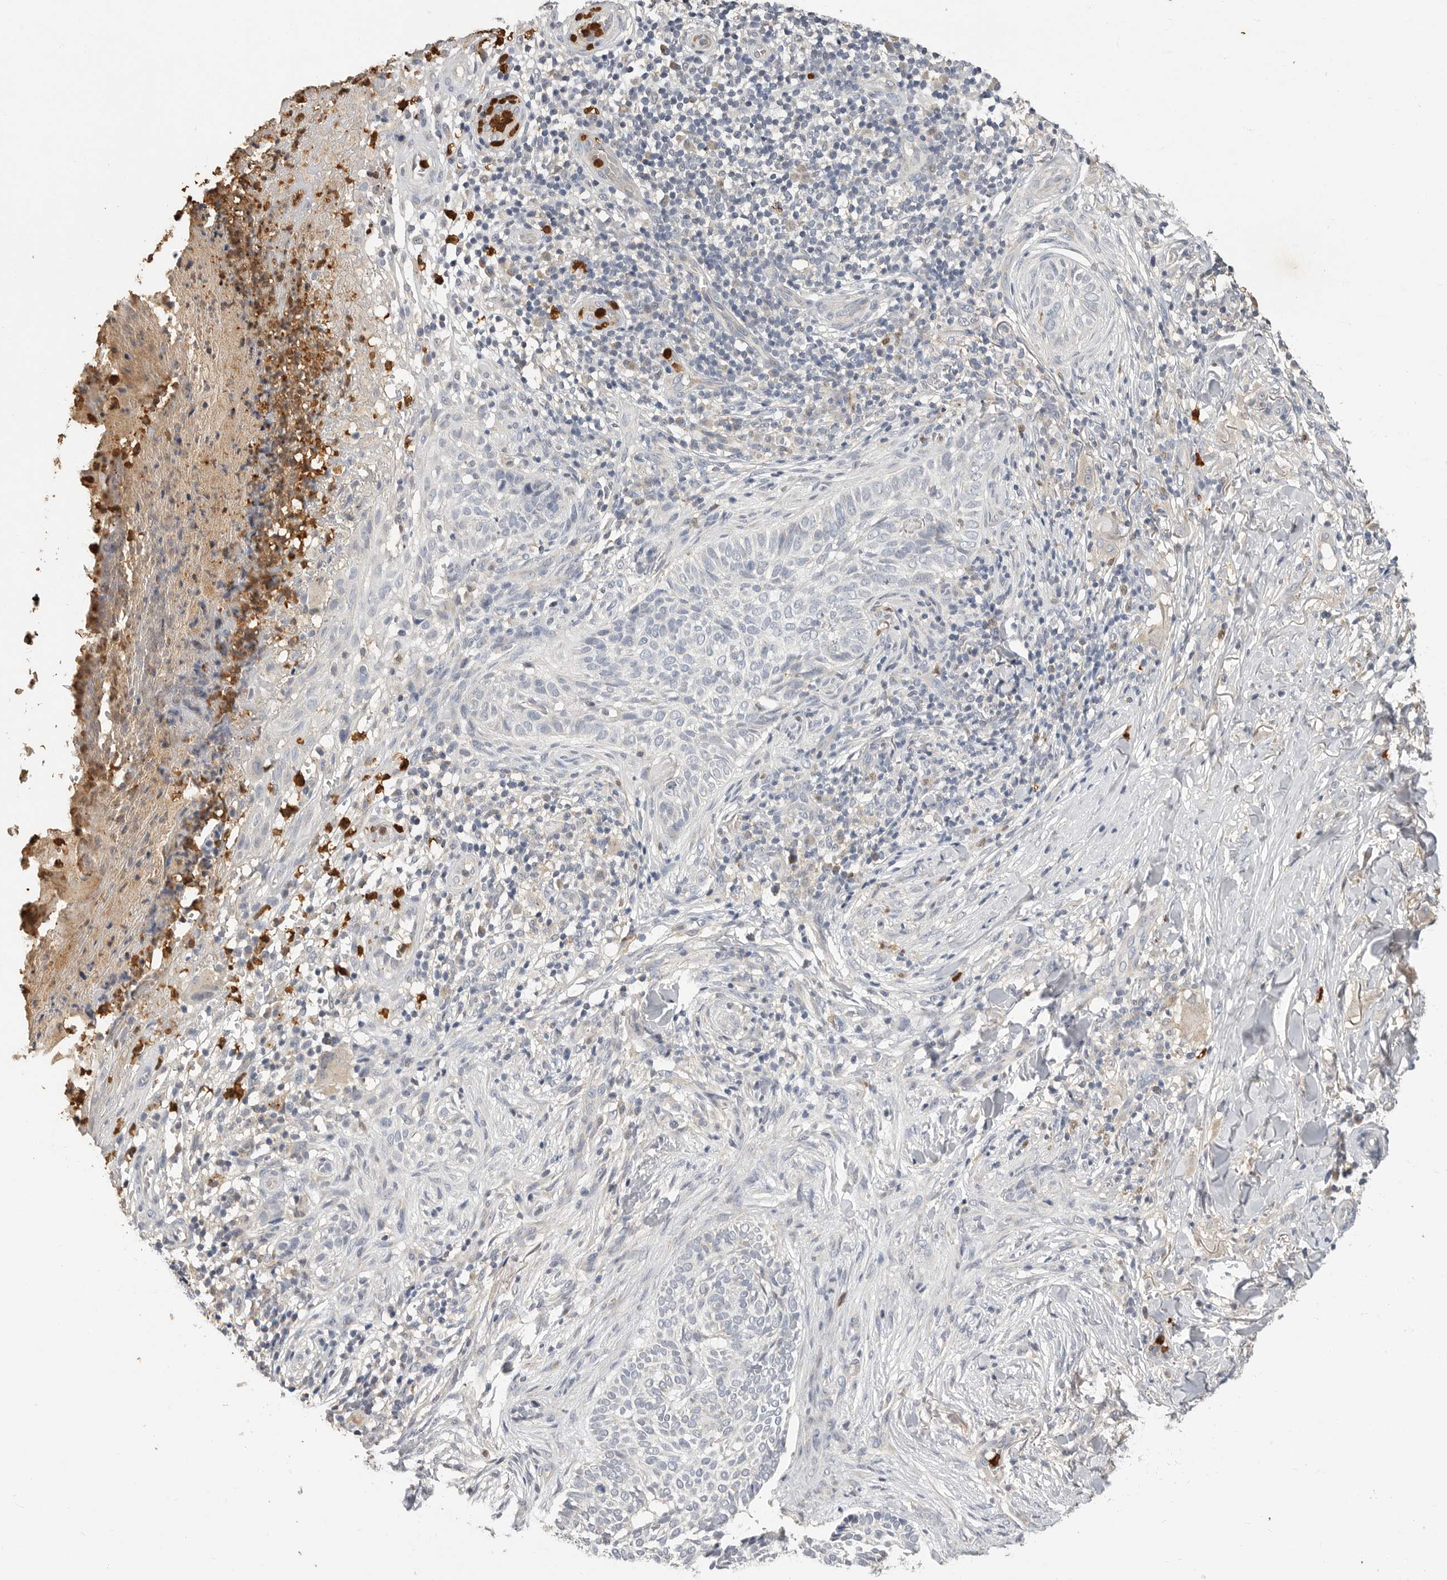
{"staining": {"intensity": "negative", "quantity": "none", "location": "none"}, "tissue": "skin cancer", "cell_type": "Tumor cells", "image_type": "cancer", "snomed": [{"axis": "morphology", "description": "Normal tissue, NOS"}, {"axis": "morphology", "description": "Basal cell carcinoma"}, {"axis": "topography", "description": "Skin"}], "caption": "Immunohistochemical staining of human skin cancer (basal cell carcinoma) shows no significant staining in tumor cells.", "gene": "LTBR", "patient": {"sex": "male", "age": 67}}